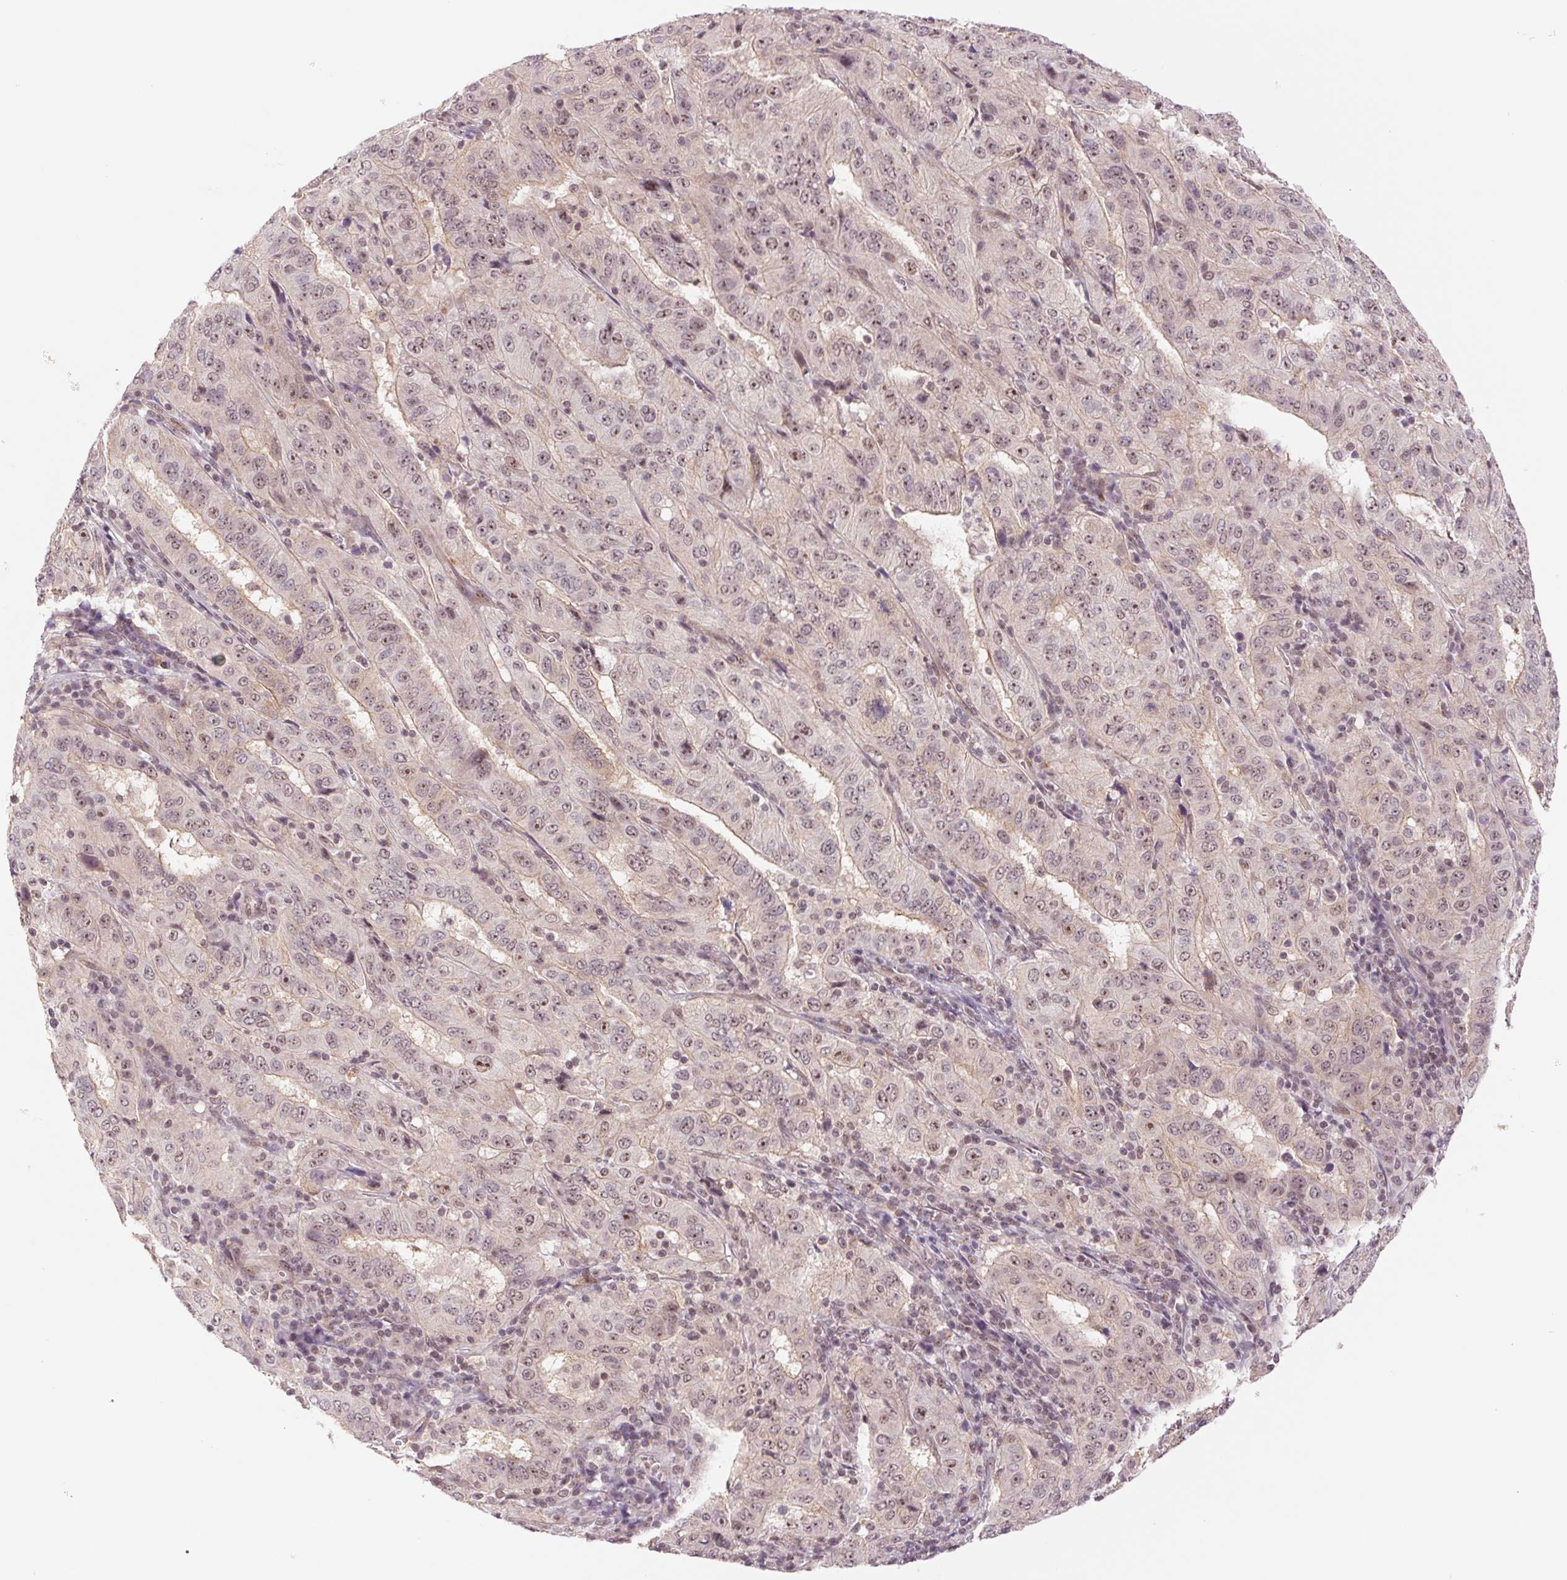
{"staining": {"intensity": "weak", "quantity": "<25%", "location": "nuclear"}, "tissue": "pancreatic cancer", "cell_type": "Tumor cells", "image_type": "cancer", "snomed": [{"axis": "morphology", "description": "Adenocarcinoma, NOS"}, {"axis": "topography", "description": "Pancreas"}], "caption": "IHC of pancreatic cancer (adenocarcinoma) displays no expression in tumor cells.", "gene": "CWC25", "patient": {"sex": "male", "age": 63}}